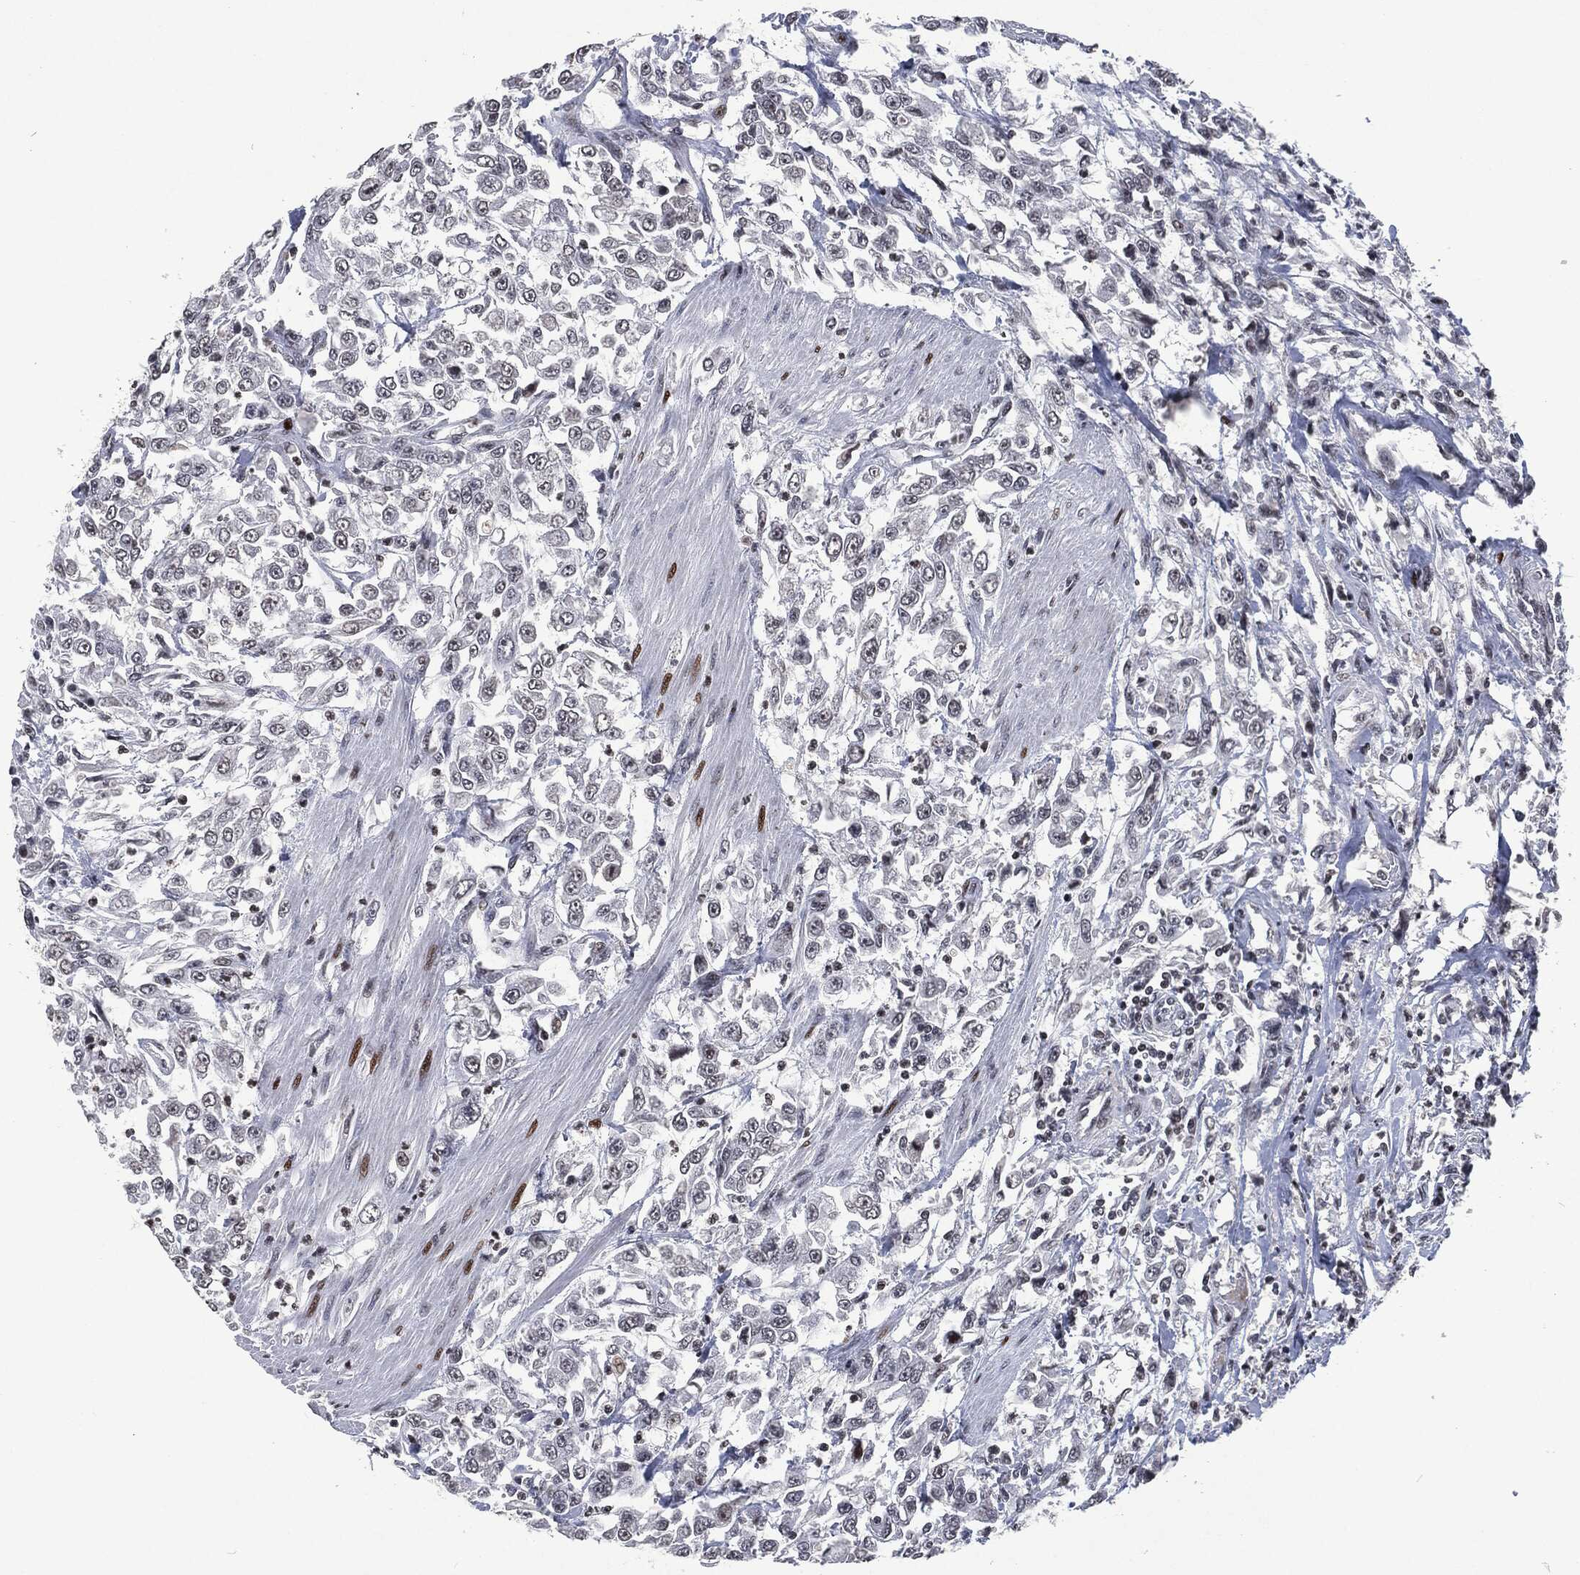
{"staining": {"intensity": "negative", "quantity": "none", "location": "none"}, "tissue": "urothelial cancer", "cell_type": "Tumor cells", "image_type": "cancer", "snomed": [{"axis": "morphology", "description": "Urothelial carcinoma, High grade"}, {"axis": "topography", "description": "Urinary bladder"}], "caption": "This is an IHC histopathology image of human high-grade urothelial carcinoma. There is no staining in tumor cells.", "gene": "EGFR", "patient": {"sex": "male", "age": 46}}